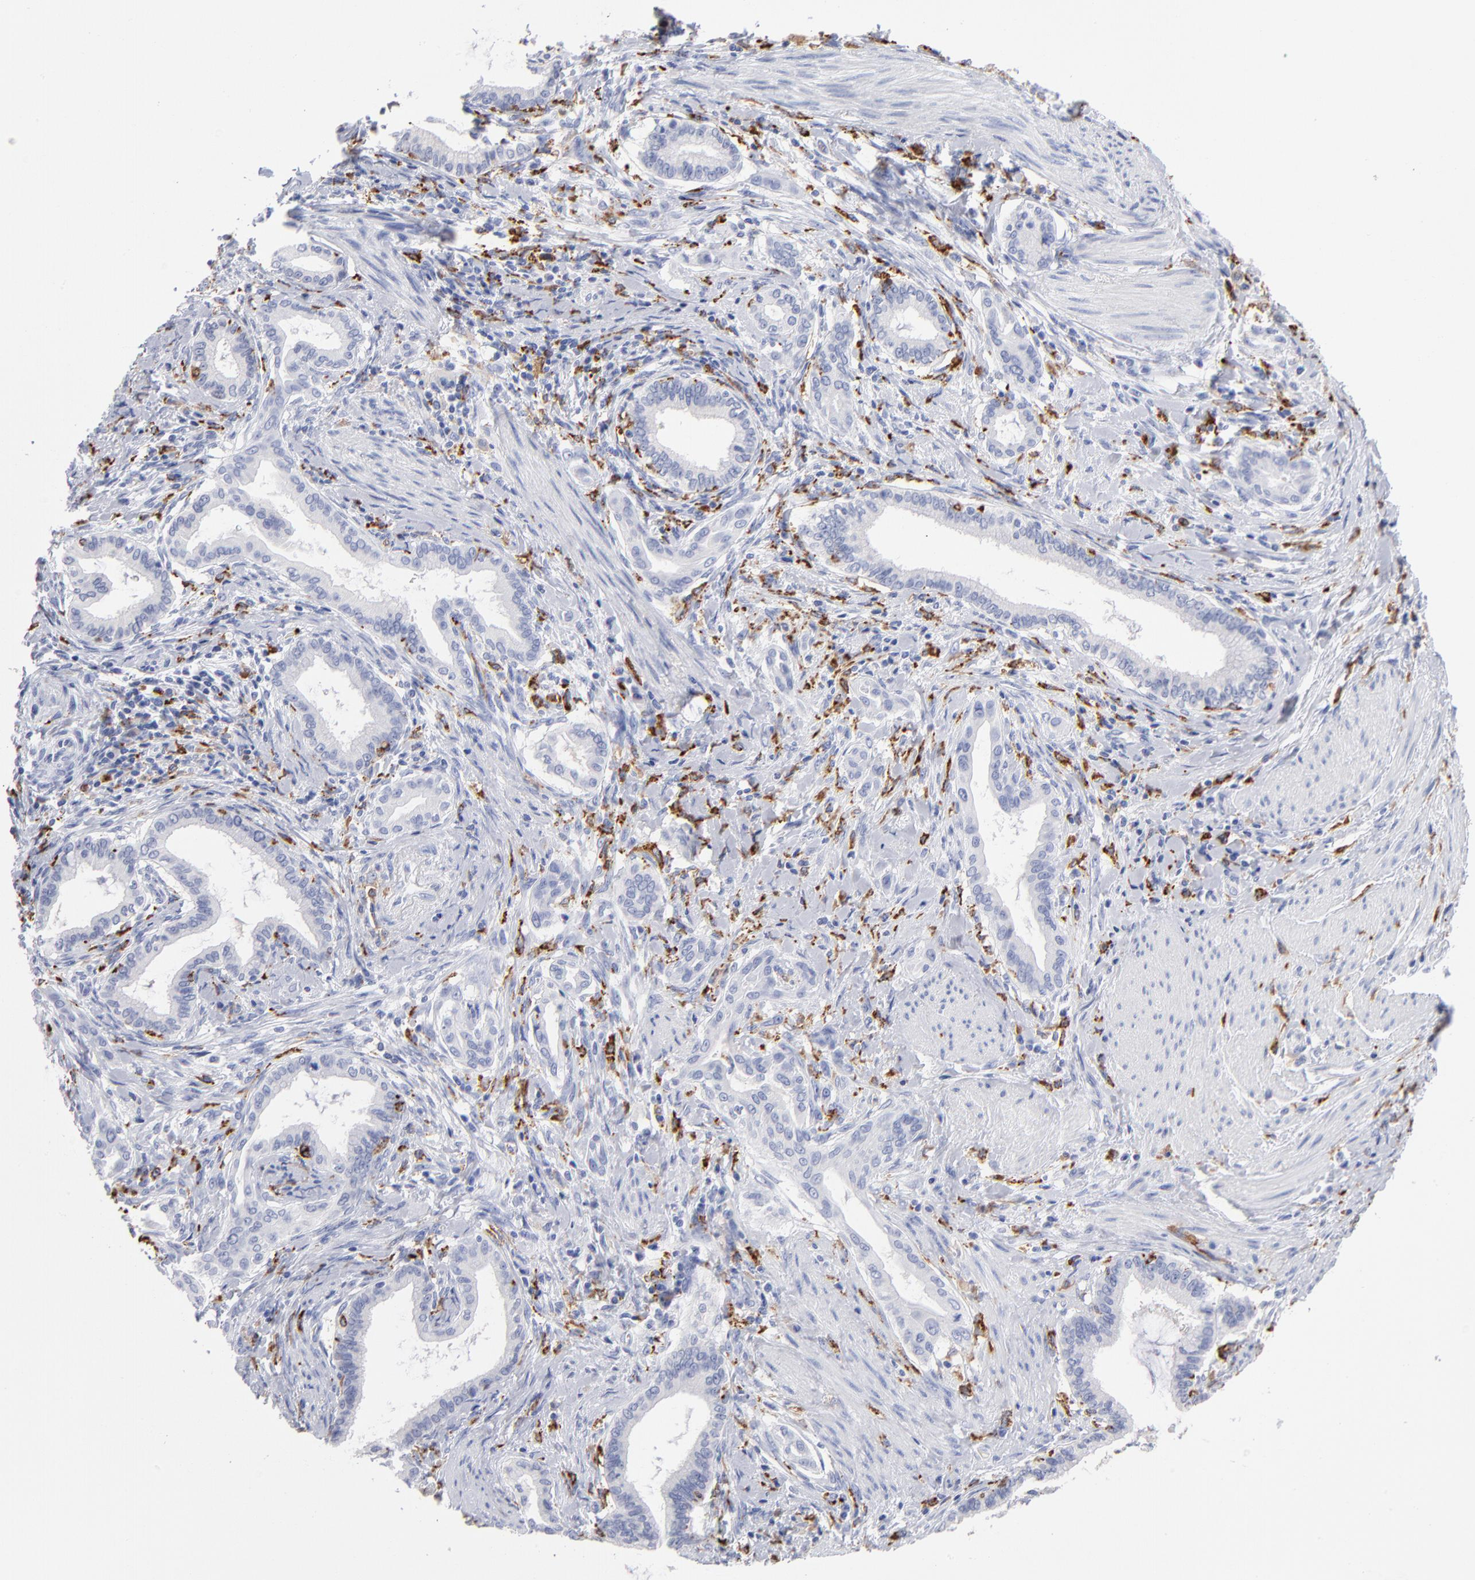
{"staining": {"intensity": "negative", "quantity": "none", "location": "none"}, "tissue": "pancreatic cancer", "cell_type": "Tumor cells", "image_type": "cancer", "snomed": [{"axis": "morphology", "description": "Adenocarcinoma, NOS"}, {"axis": "topography", "description": "Pancreas"}], "caption": "Immunohistochemical staining of adenocarcinoma (pancreatic) shows no significant staining in tumor cells.", "gene": "CD180", "patient": {"sex": "female", "age": 64}}